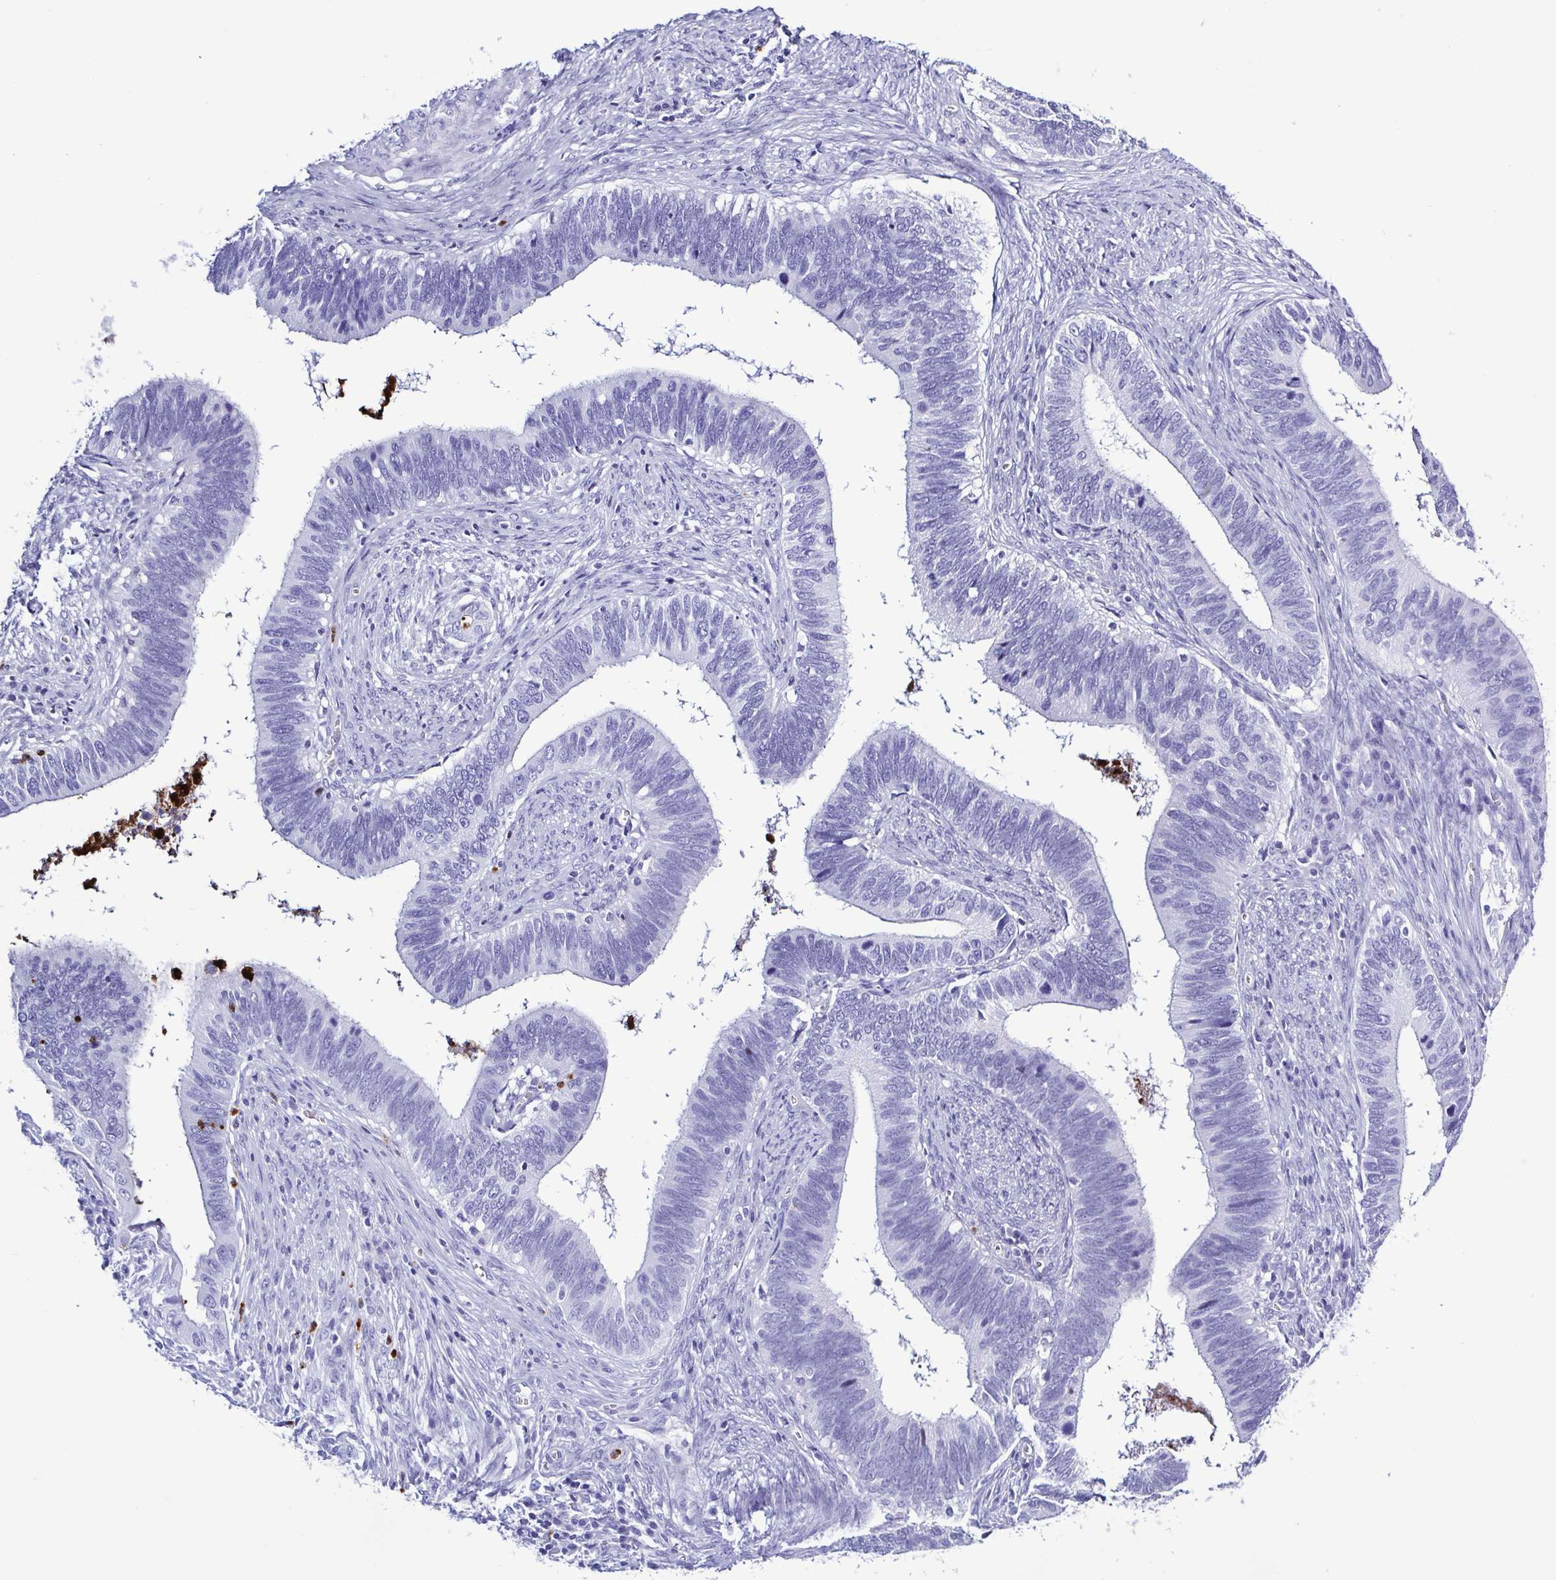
{"staining": {"intensity": "negative", "quantity": "none", "location": "none"}, "tissue": "cervical cancer", "cell_type": "Tumor cells", "image_type": "cancer", "snomed": [{"axis": "morphology", "description": "Adenocarcinoma, NOS"}, {"axis": "topography", "description": "Cervix"}], "caption": "Histopathology image shows no protein positivity in tumor cells of cervical cancer (adenocarcinoma) tissue.", "gene": "LTF", "patient": {"sex": "female", "age": 42}}